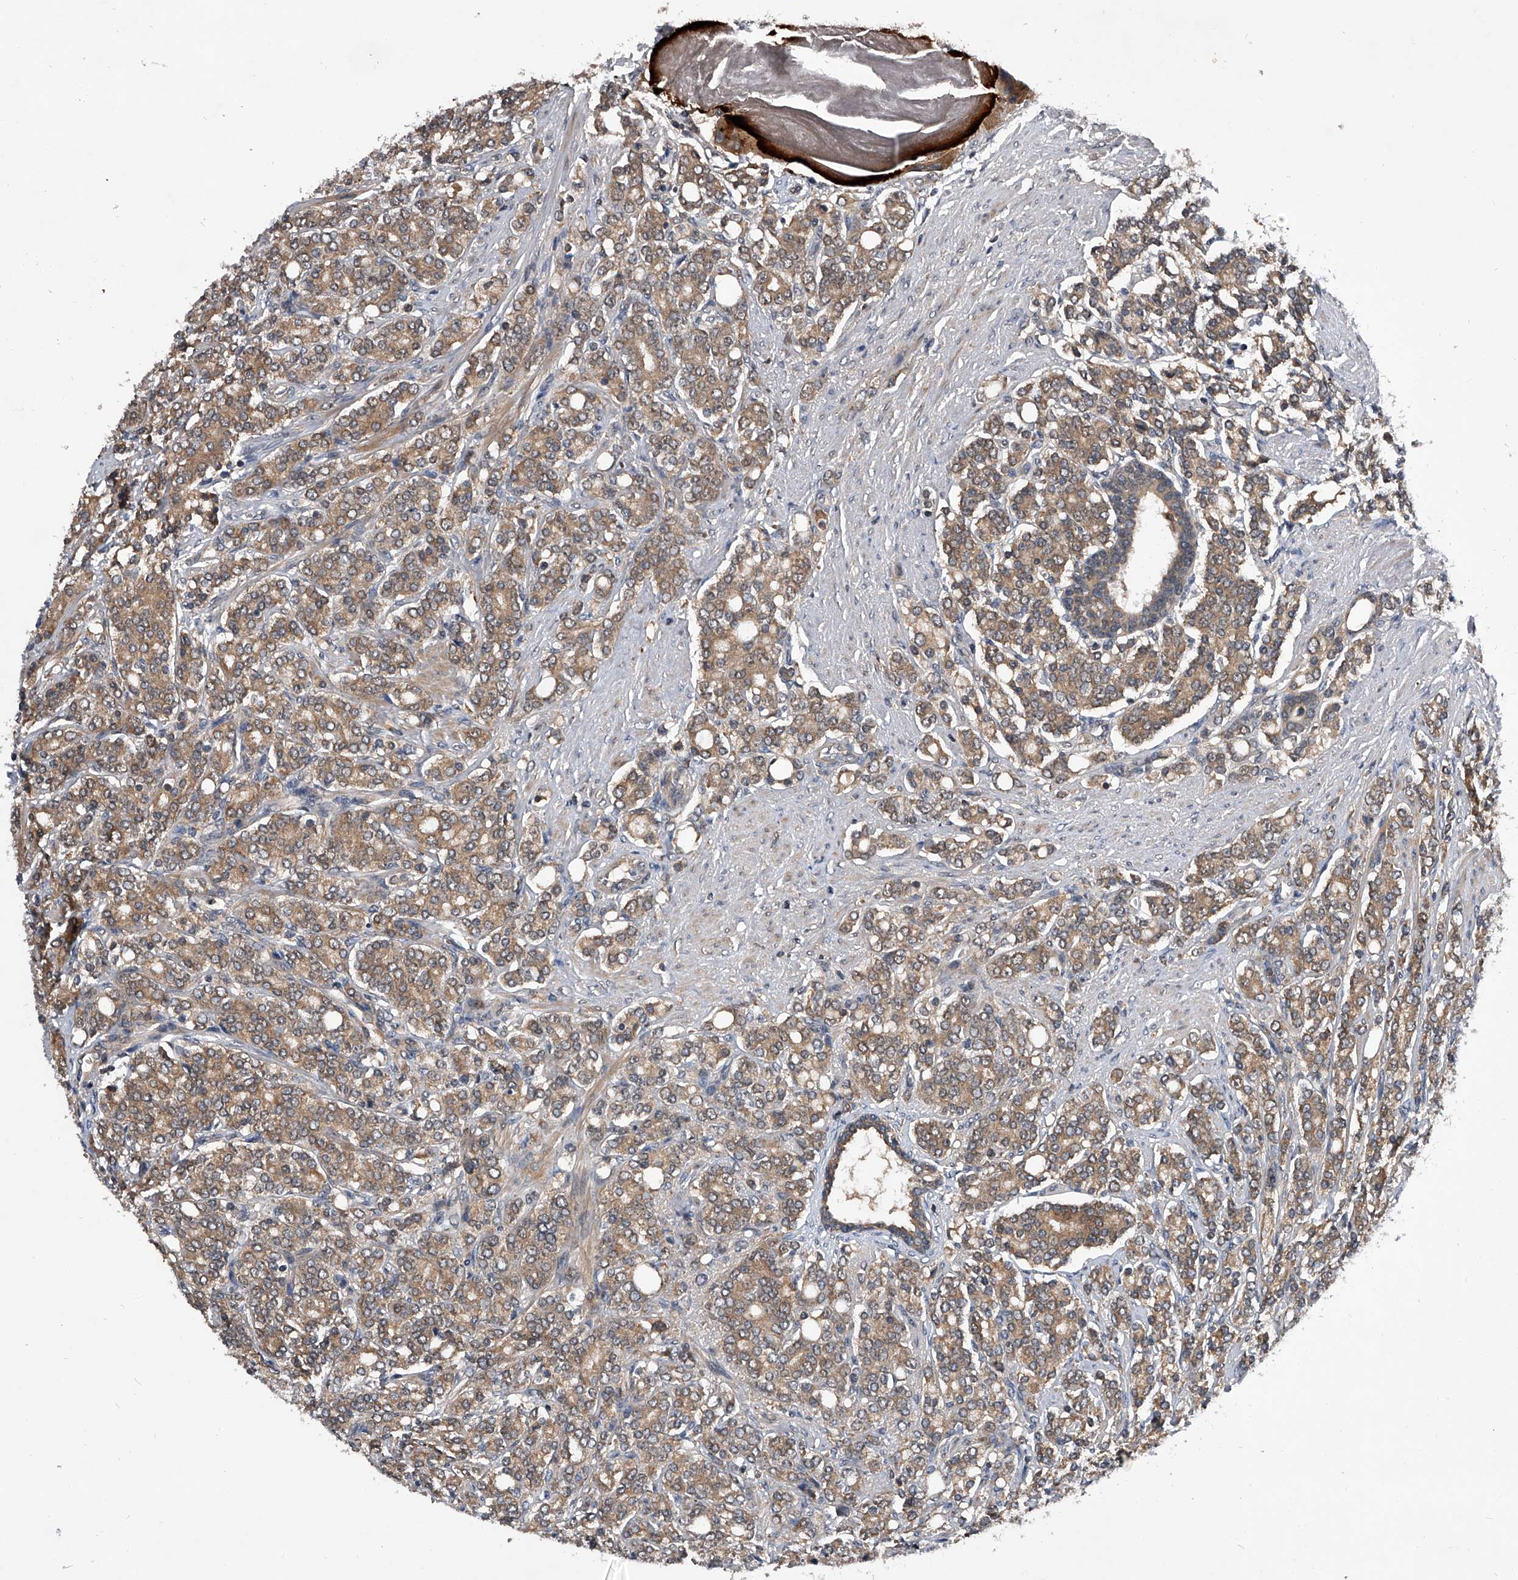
{"staining": {"intensity": "weak", "quantity": ">75%", "location": "cytoplasmic/membranous"}, "tissue": "prostate cancer", "cell_type": "Tumor cells", "image_type": "cancer", "snomed": [{"axis": "morphology", "description": "Adenocarcinoma, High grade"}, {"axis": "topography", "description": "Prostate"}], "caption": "Tumor cells show low levels of weak cytoplasmic/membranous staining in about >75% of cells in adenocarcinoma (high-grade) (prostate). The protein is shown in brown color, while the nuclei are stained blue.", "gene": "ZNF30", "patient": {"sex": "male", "age": 62}}